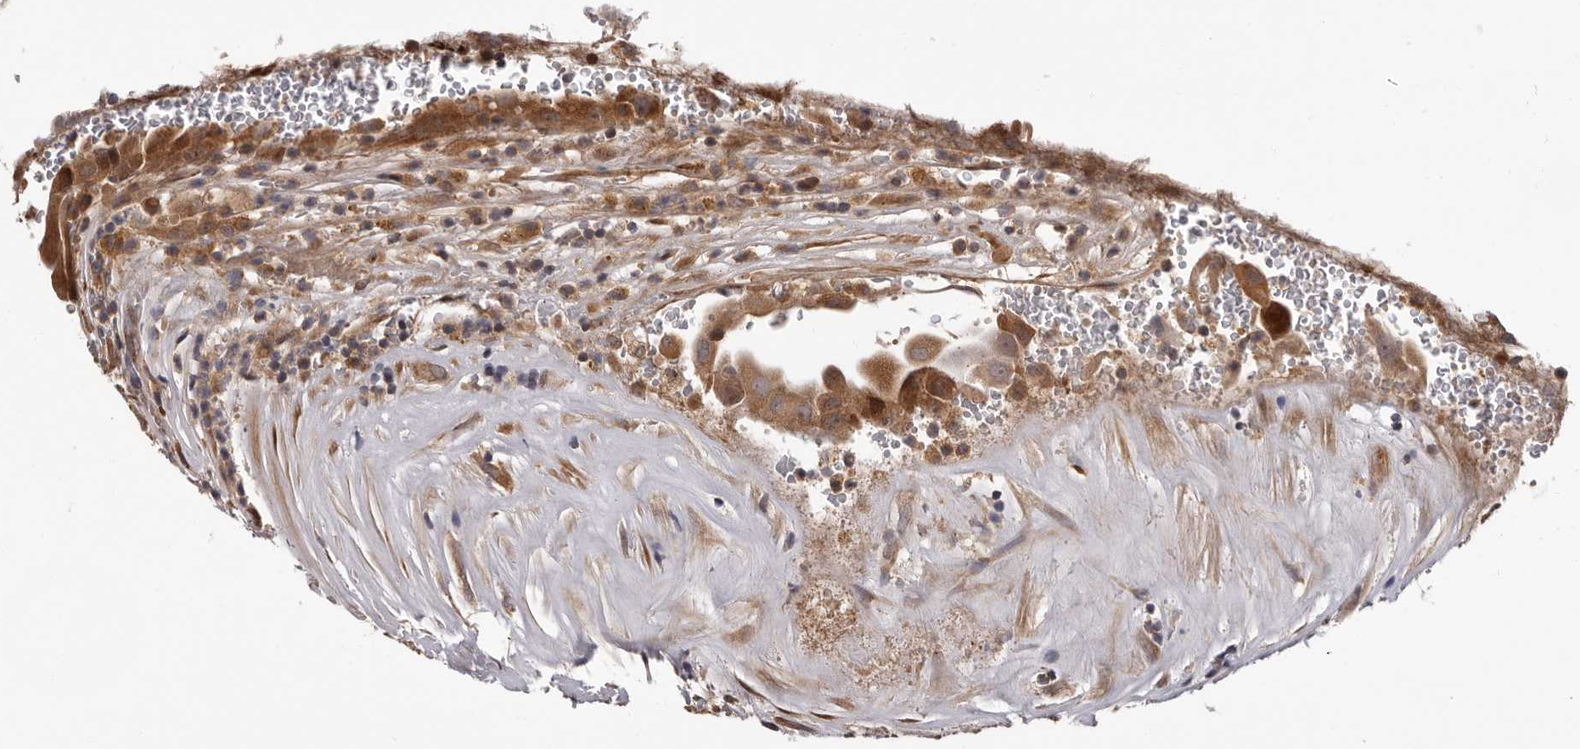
{"staining": {"intensity": "moderate", "quantity": ">75%", "location": "cytoplasmic/membranous"}, "tissue": "thyroid cancer", "cell_type": "Tumor cells", "image_type": "cancer", "snomed": [{"axis": "morphology", "description": "Papillary adenocarcinoma, NOS"}, {"axis": "topography", "description": "Thyroid gland"}], "caption": "Human papillary adenocarcinoma (thyroid) stained for a protein (brown) displays moderate cytoplasmic/membranous positive staining in about >75% of tumor cells.", "gene": "VPS37A", "patient": {"sex": "male", "age": 77}}